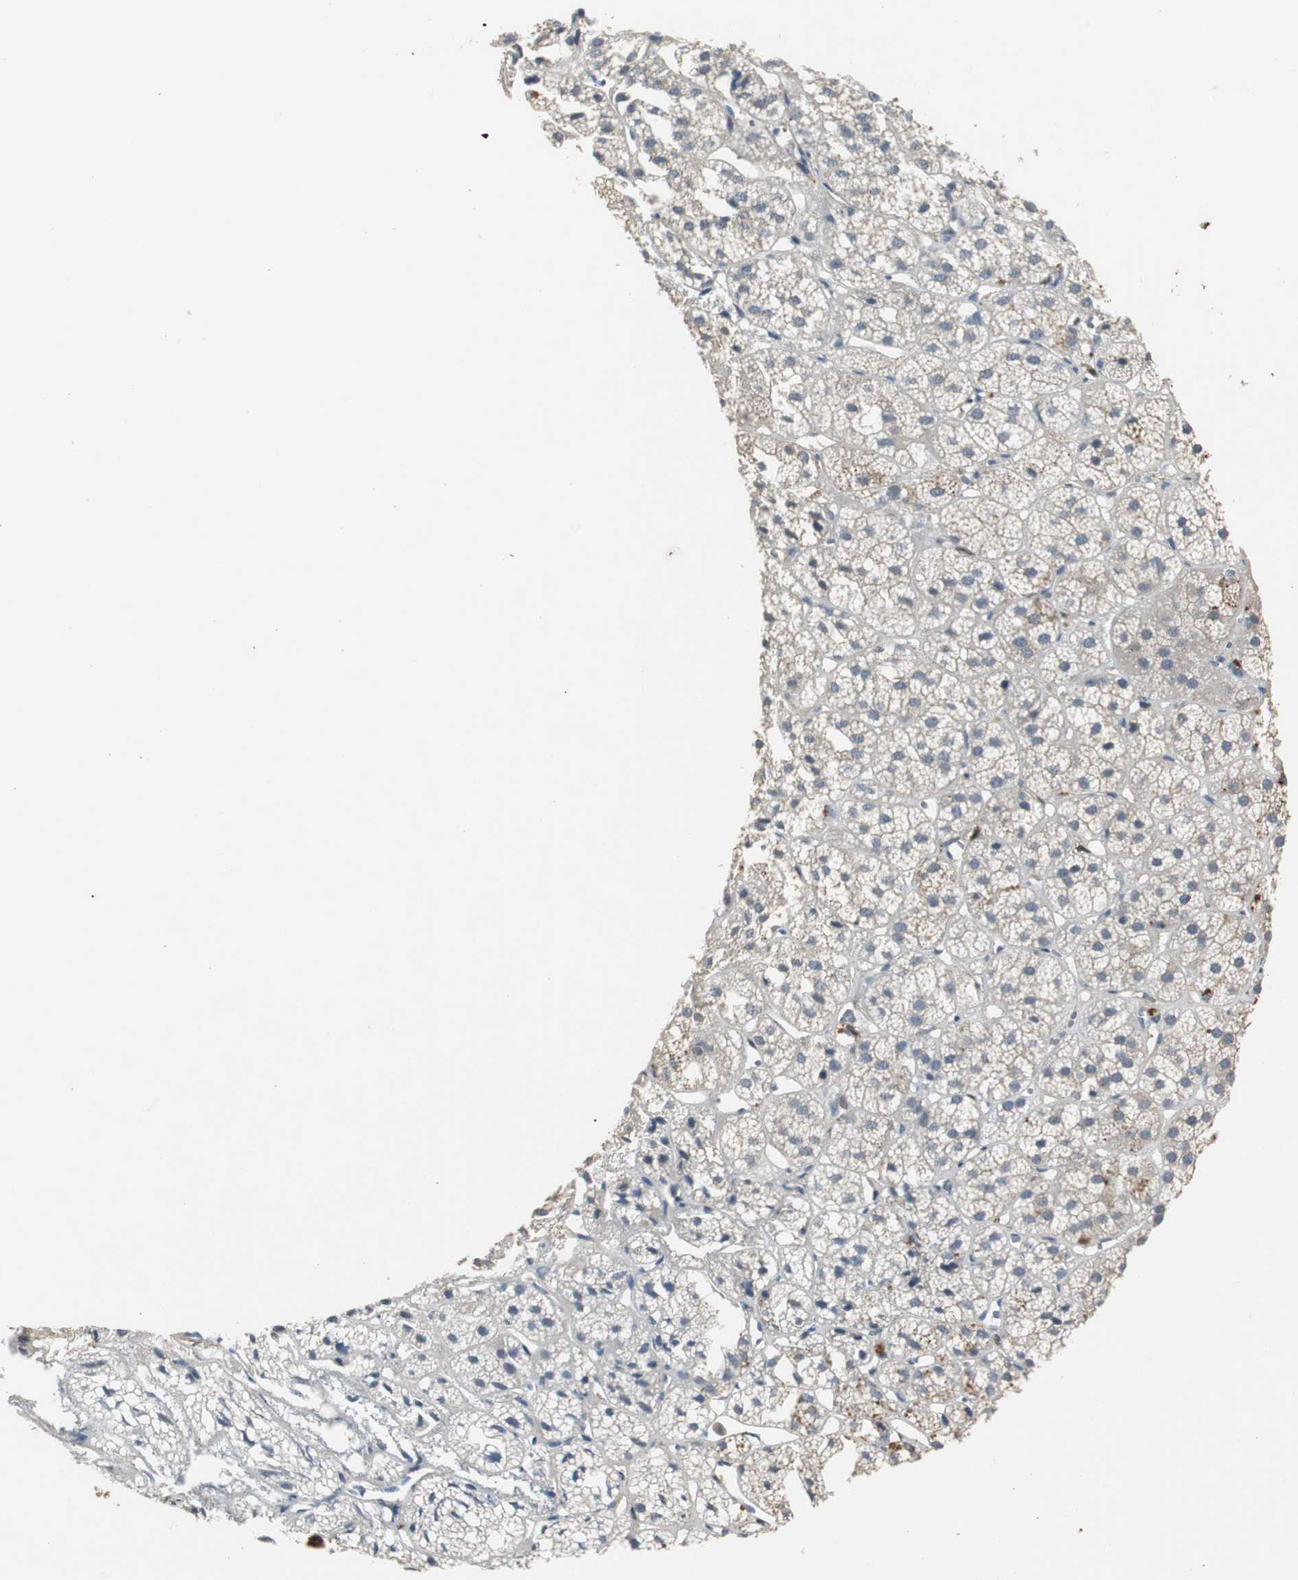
{"staining": {"intensity": "moderate", "quantity": "25%-75%", "location": "cytoplasmic/membranous,nuclear"}, "tissue": "adrenal gland", "cell_type": "Glandular cells", "image_type": "normal", "snomed": [{"axis": "morphology", "description": "Normal tissue, NOS"}, {"axis": "topography", "description": "Adrenal gland"}], "caption": "An image of human adrenal gland stained for a protein demonstrates moderate cytoplasmic/membranous,nuclear brown staining in glandular cells. (DAB (3,3'-diaminobenzidine) IHC, brown staining for protein, blue staining for nuclei).", "gene": "FHL2", "patient": {"sex": "female", "age": 71}}